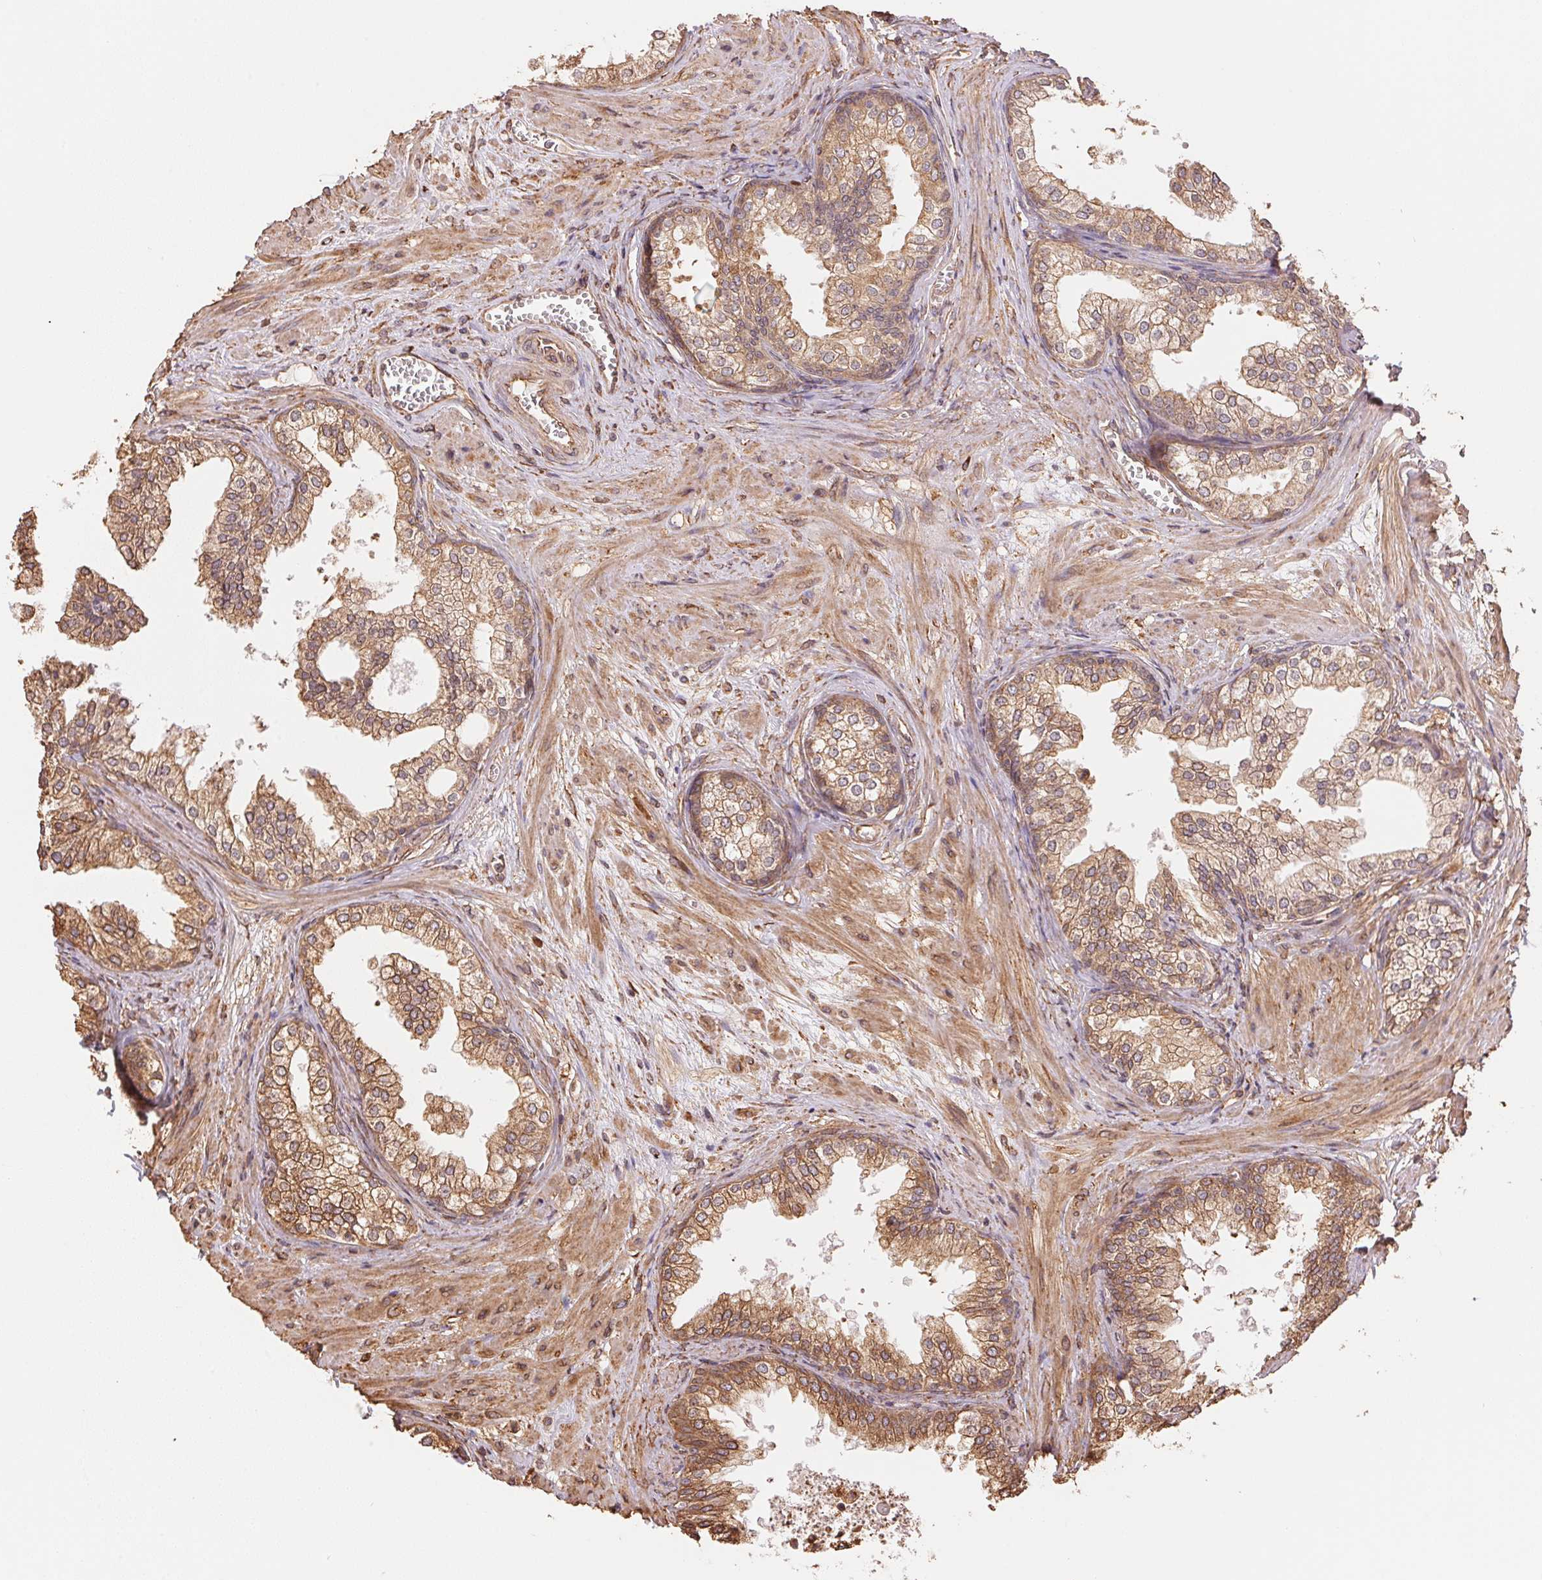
{"staining": {"intensity": "moderate", "quantity": ">75%", "location": "cytoplasmic/membranous"}, "tissue": "prostate", "cell_type": "Glandular cells", "image_type": "normal", "snomed": [{"axis": "morphology", "description": "Normal tissue, NOS"}, {"axis": "topography", "description": "Prostate"}], "caption": "Brown immunohistochemical staining in normal human prostate reveals moderate cytoplasmic/membranous expression in approximately >75% of glandular cells.", "gene": "C6orf163", "patient": {"sex": "male", "age": 79}}